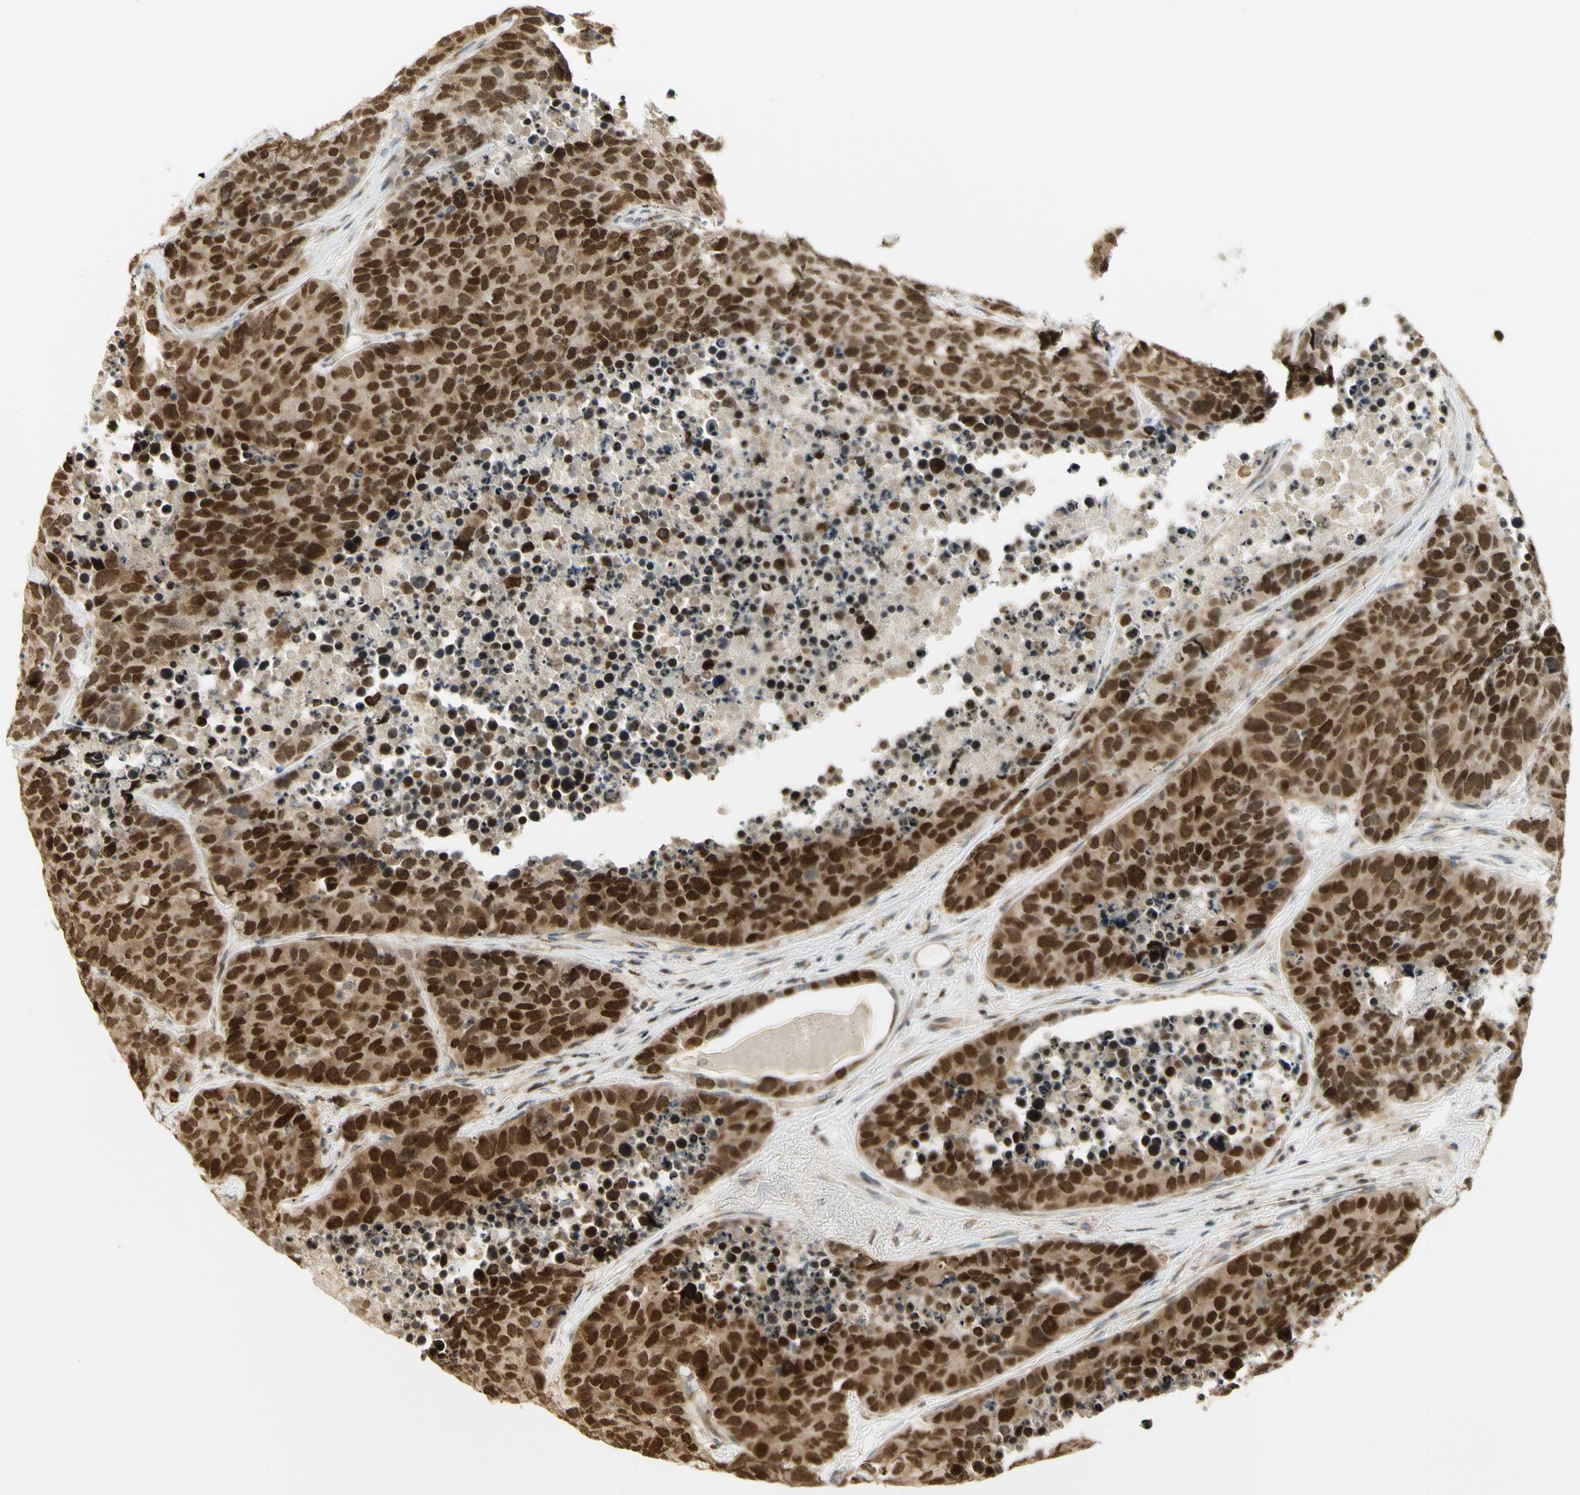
{"staining": {"intensity": "strong", "quantity": ">75%", "location": "cytoplasmic/membranous,nuclear"}, "tissue": "carcinoid", "cell_type": "Tumor cells", "image_type": "cancer", "snomed": [{"axis": "morphology", "description": "Carcinoid, malignant, NOS"}, {"axis": "topography", "description": "Lung"}], "caption": "High-magnification brightfield microscopy of carcinoid stained with DAB (brown) and counterstained with hematoxylin (blue). tumor cells exhibit strong cytoplasmic/membranous and nuclear positivity is present in approximately>75% of cells.", "gene": "KIF11", "patient": {"sex": "male", "age": 60}}